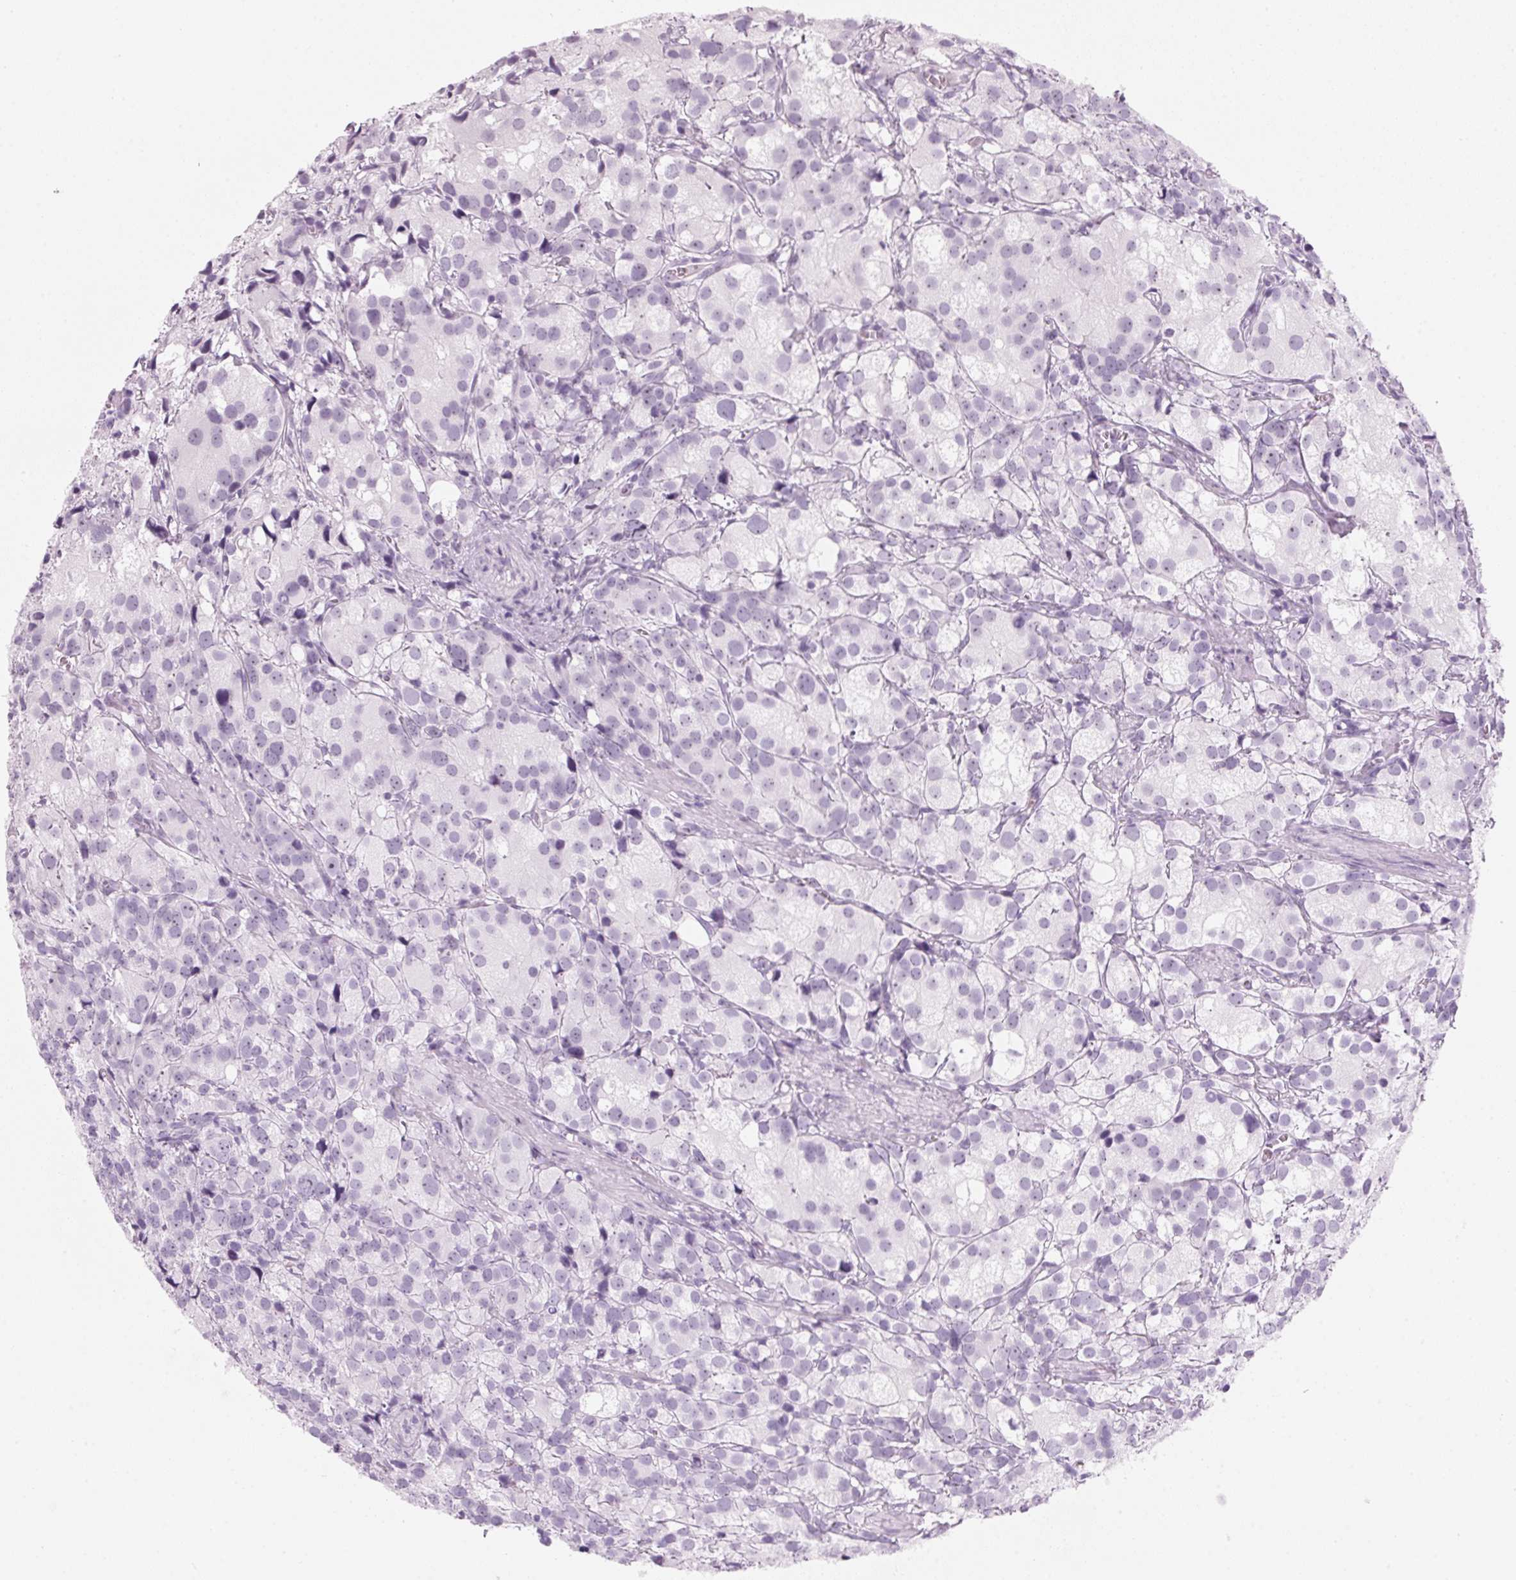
{"staining": {"intensity": "negative", "quantity": "none", "location": "none"}, "tissue": "prostate cancer", "cell_type": "Tumor cells", "image_type": "cancer", "snomed": [{"axis": "morphology", "description": "Adenocarcinoma, High grade"}, {"axis": "topography", "description": "Prostate"}], "caption": "Prostate cancer (adenocarcinoma (high-grade)) was stained to show a protein in brown. There is no significant staining in tumor cells. (Brightfield microscopy of DAB (3,3'-diaminobenzidine) immunohistochemistry (IHC) at high magnification).", "gene": "DNTTIP2", "patient": {"sex": "male", "age": 86}}